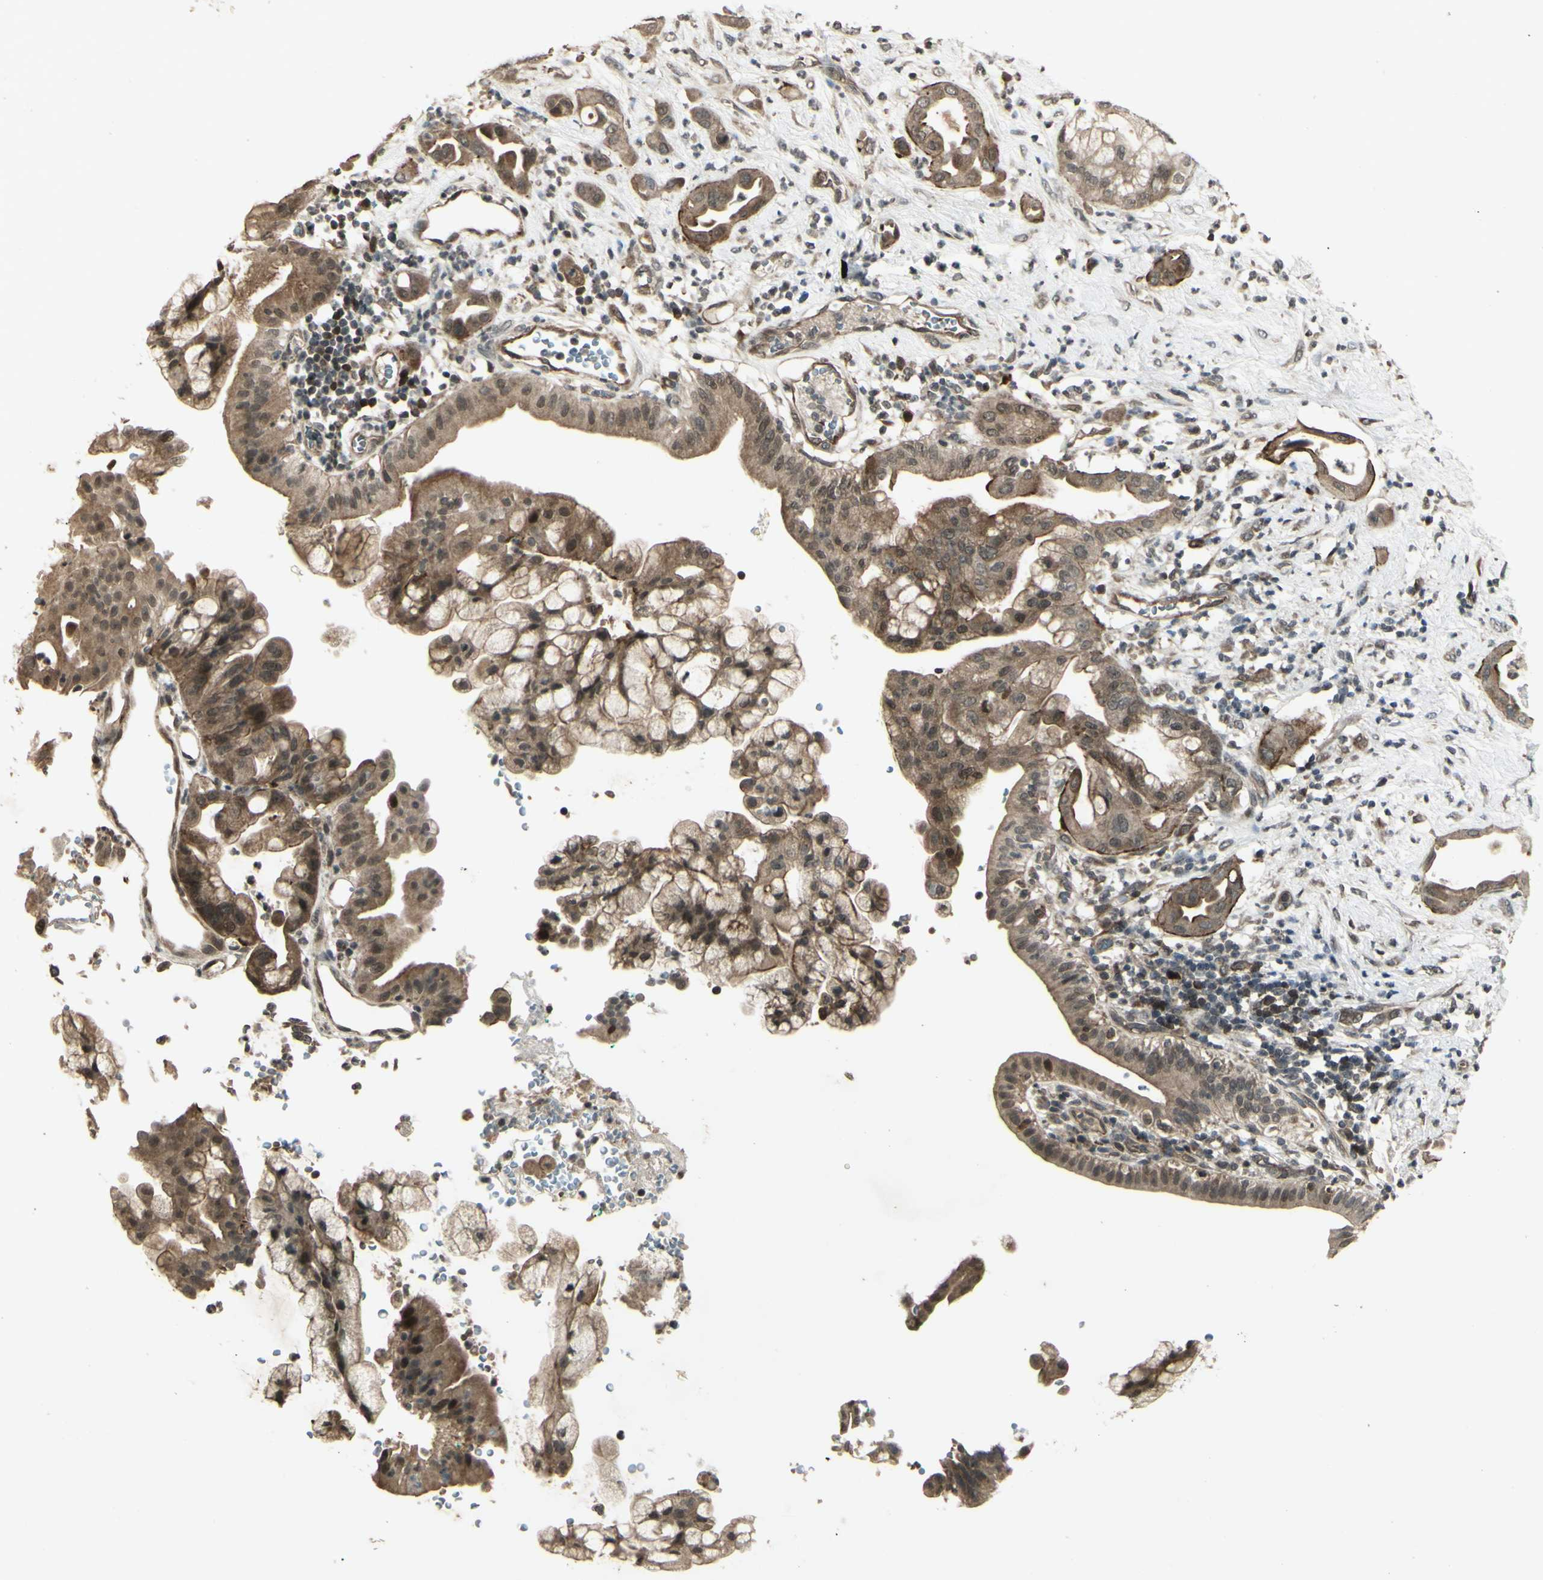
{"staining": {"intensity": "weak", "quantity": ">75%", "location": "cytoplasmic/membranous,nuclear"}, "tissue": "pancreatic cancer", "cell_type": "Tumor cells", "image_type": "cancer", "snomed": [{"axis": "morphology", "description": "Adenocarcinoma, NOS"}, {"axis": "morphology", "description": "Adenocarcinoma, metastatic, NOS"}, {"axis": "topography", "description": "Lymph node"}, {"axis": "topography", "description": "Pancreas"}, {"axis": "topography", "description": "Duodenum"}], "caption": "Protein staining reveals weak cytoplasmic/membranous and nuclear expression in about >75% of tumor cells in pancreatic cancer (metastatic adenocarcinoma).", "gene": "BLNK", "patient": {"sex": "female", "age": 64}}